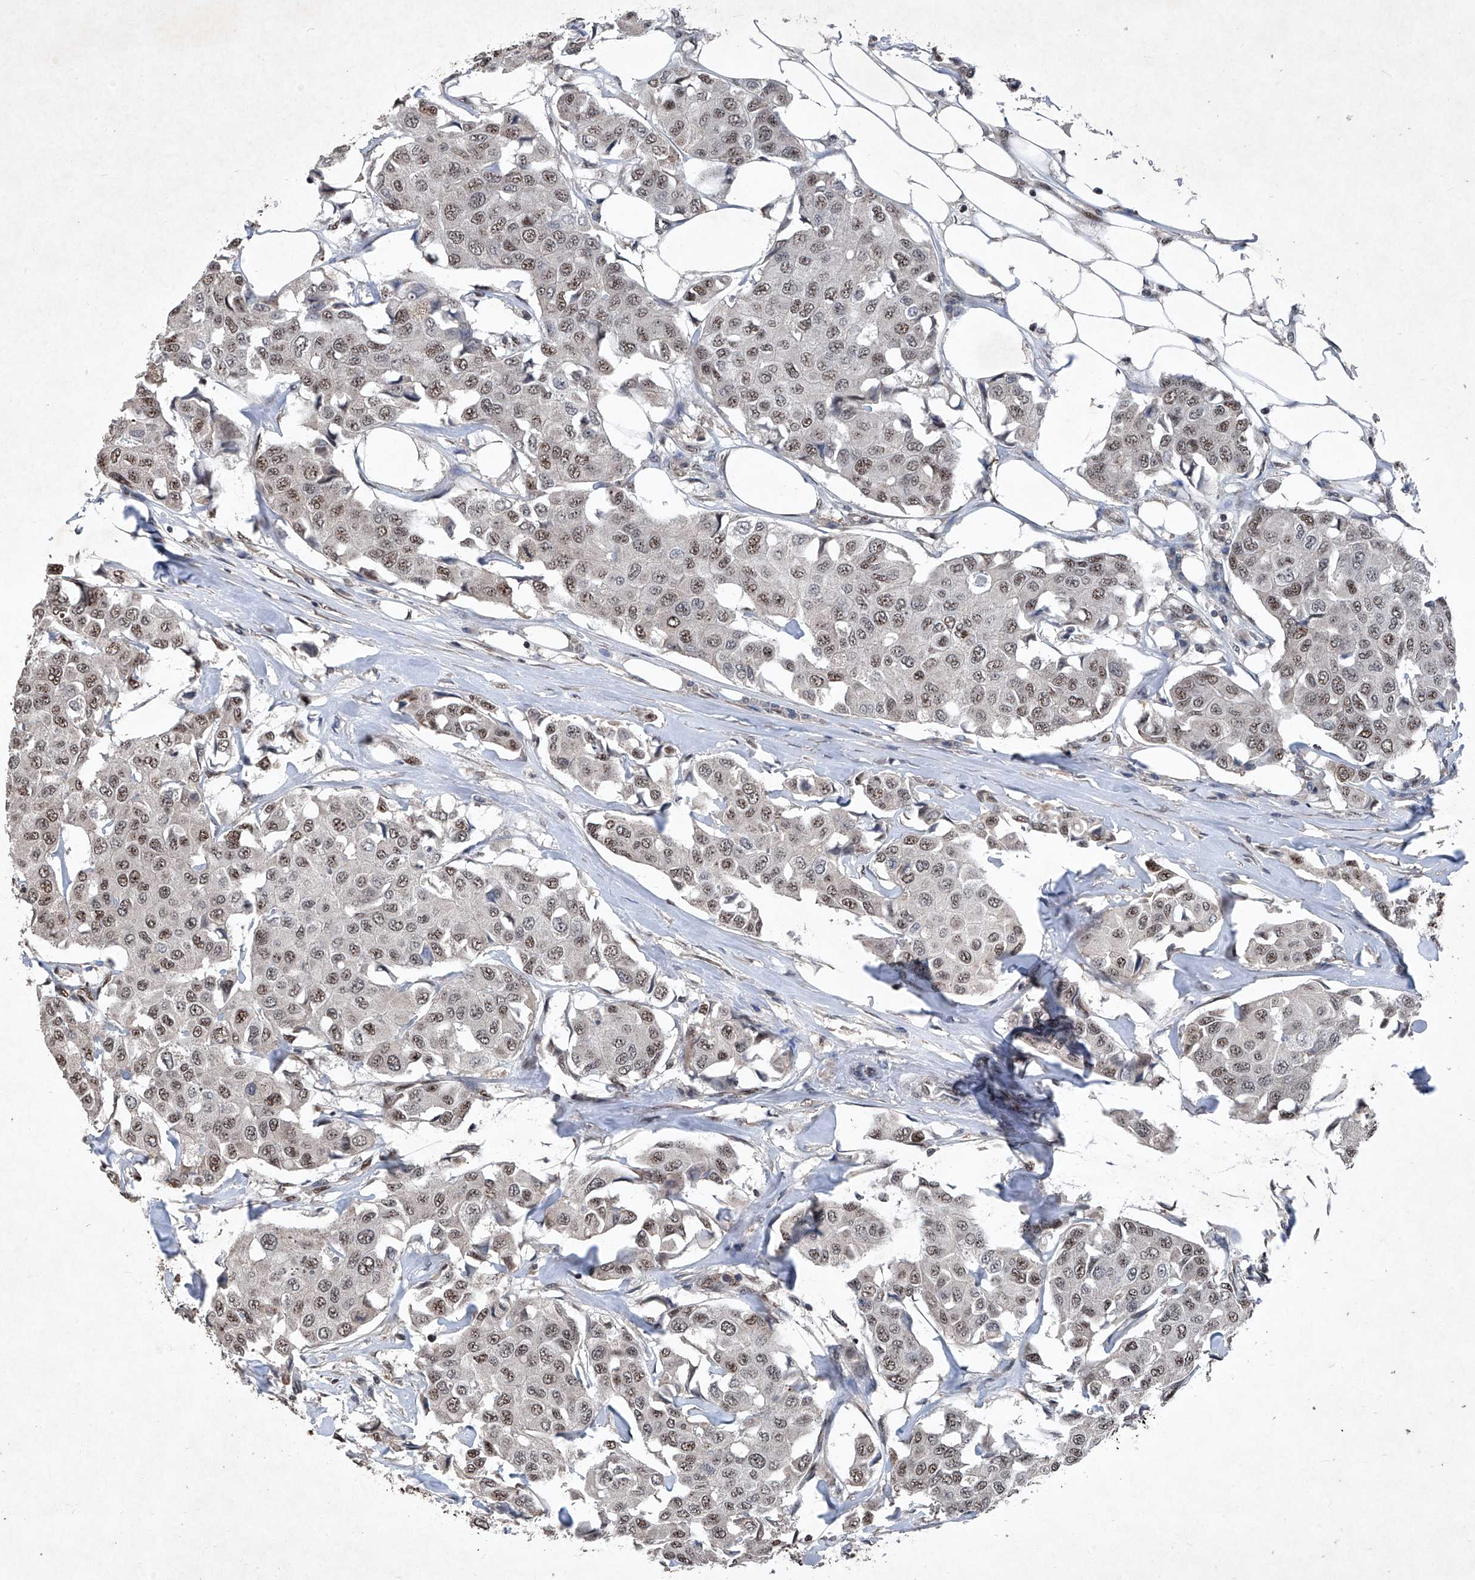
{"staining": {"intensity": "moderate", "quantity": ">75%", "location": "nuclear"}, "tissue": "breast cancer", "cell_type": "Tumor cells", "image_type": "cancer", "snomed": [{"axis": "morphology", "description": "Duct carcinoma"}, {"axis": "topography", "description": "Breast"}], "caption": "A medium amount of moderate nuclear positivity is appreciated in approximately >75% of tumor cells in breast infiltrating ductal carcinoma tissue.", "gene": "DDX39B", "patient": {"sex": "female", "age": 80}}